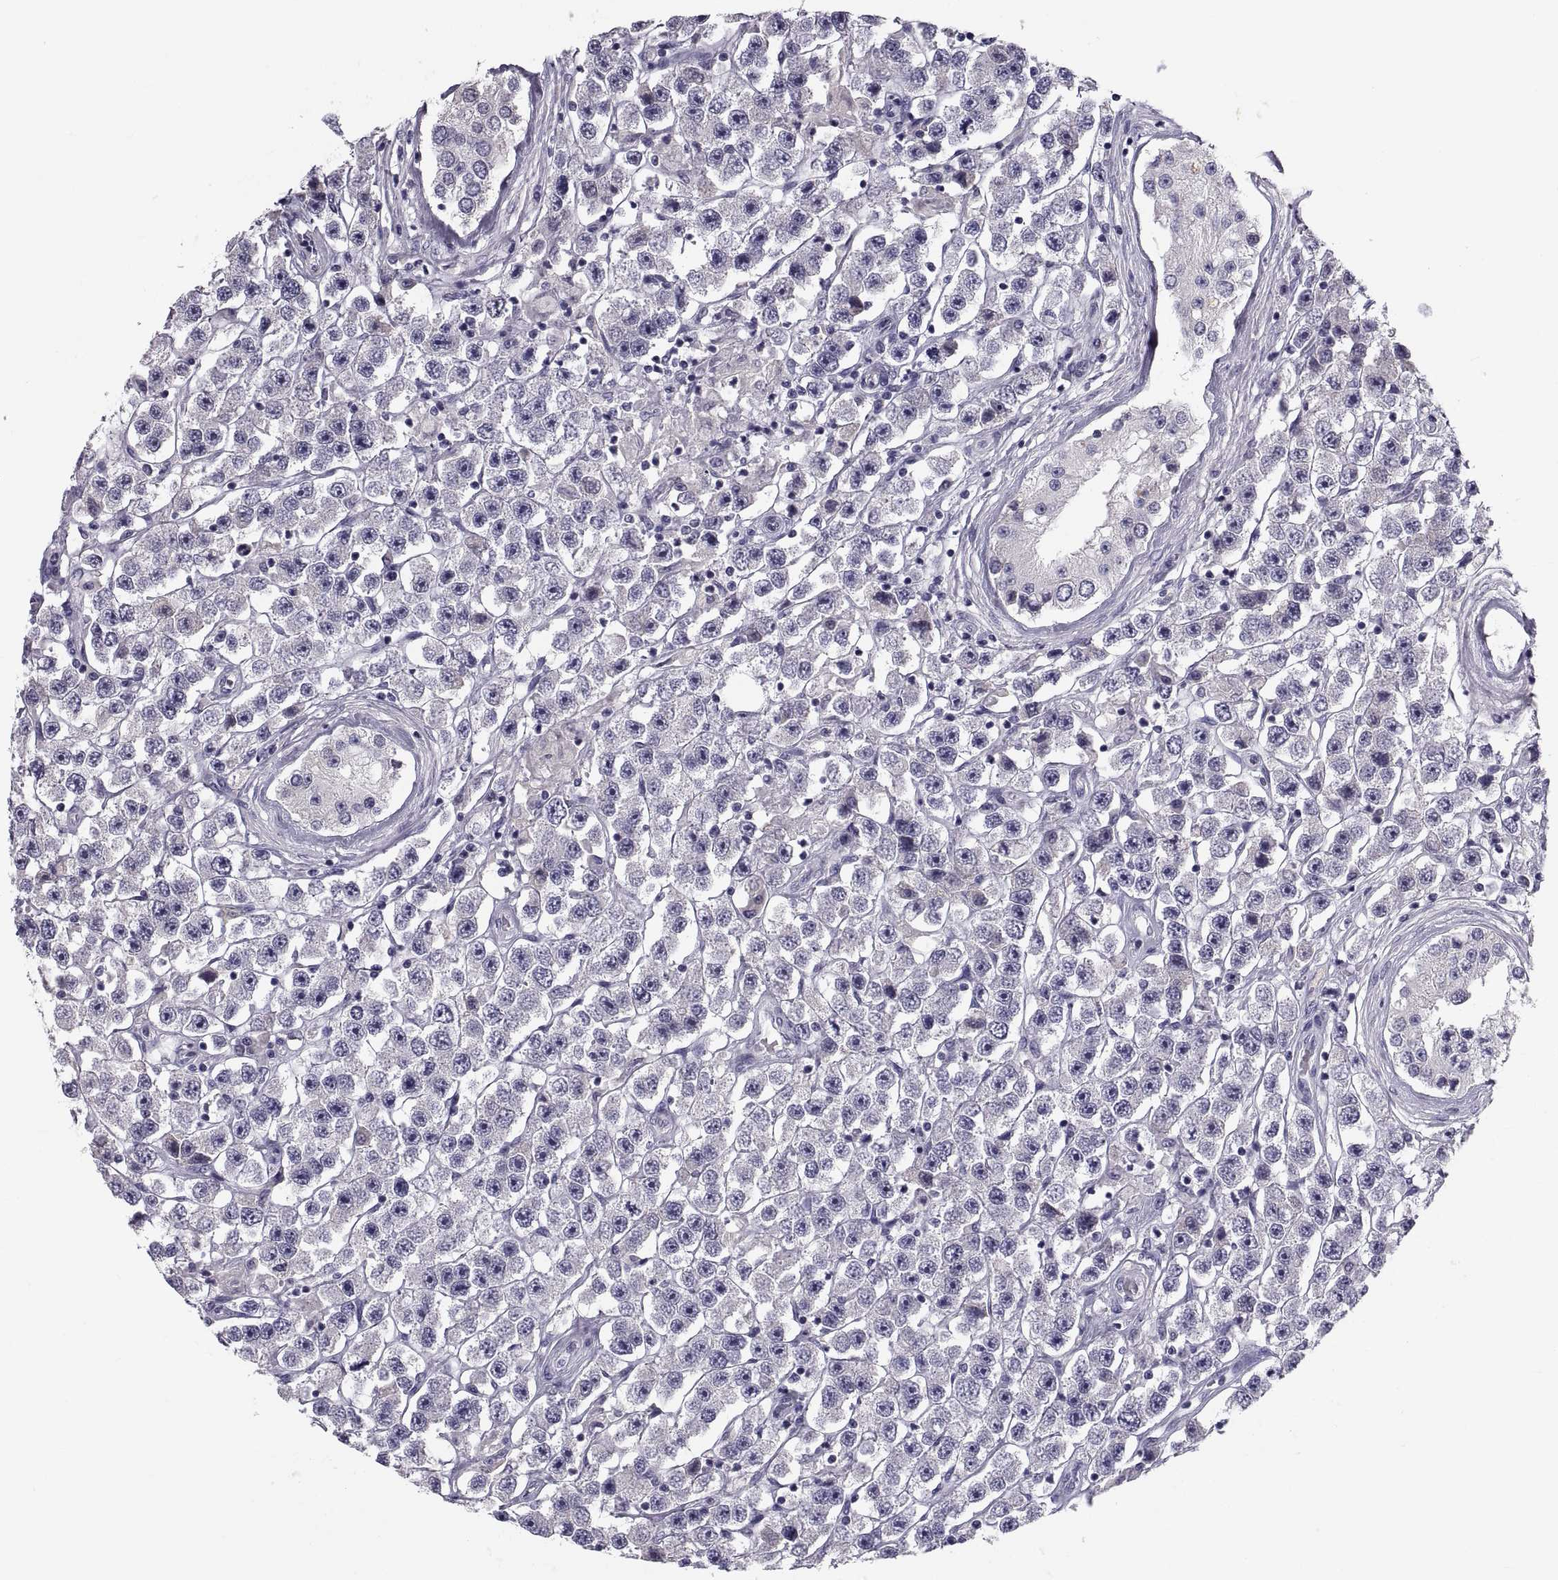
{"staining": {"intensity": "negative", "quantity": "none", "location": "none"}, "tissue": "testis cancer", "cell_type": "Tumor cells", "image_type": "cancer", "snomed": [{"axis": "morphology", "description": "Seminoma, NOS"}, {"axis": "topography", "description": "Testis"}], "caption": "Immunohistochemistry photomicrograph of testis cancer stained for a protein (brown), which shows no expression in tumor cells.", "gene": "PDZRN4", "patient": {"sex": "male", "age": 45}}